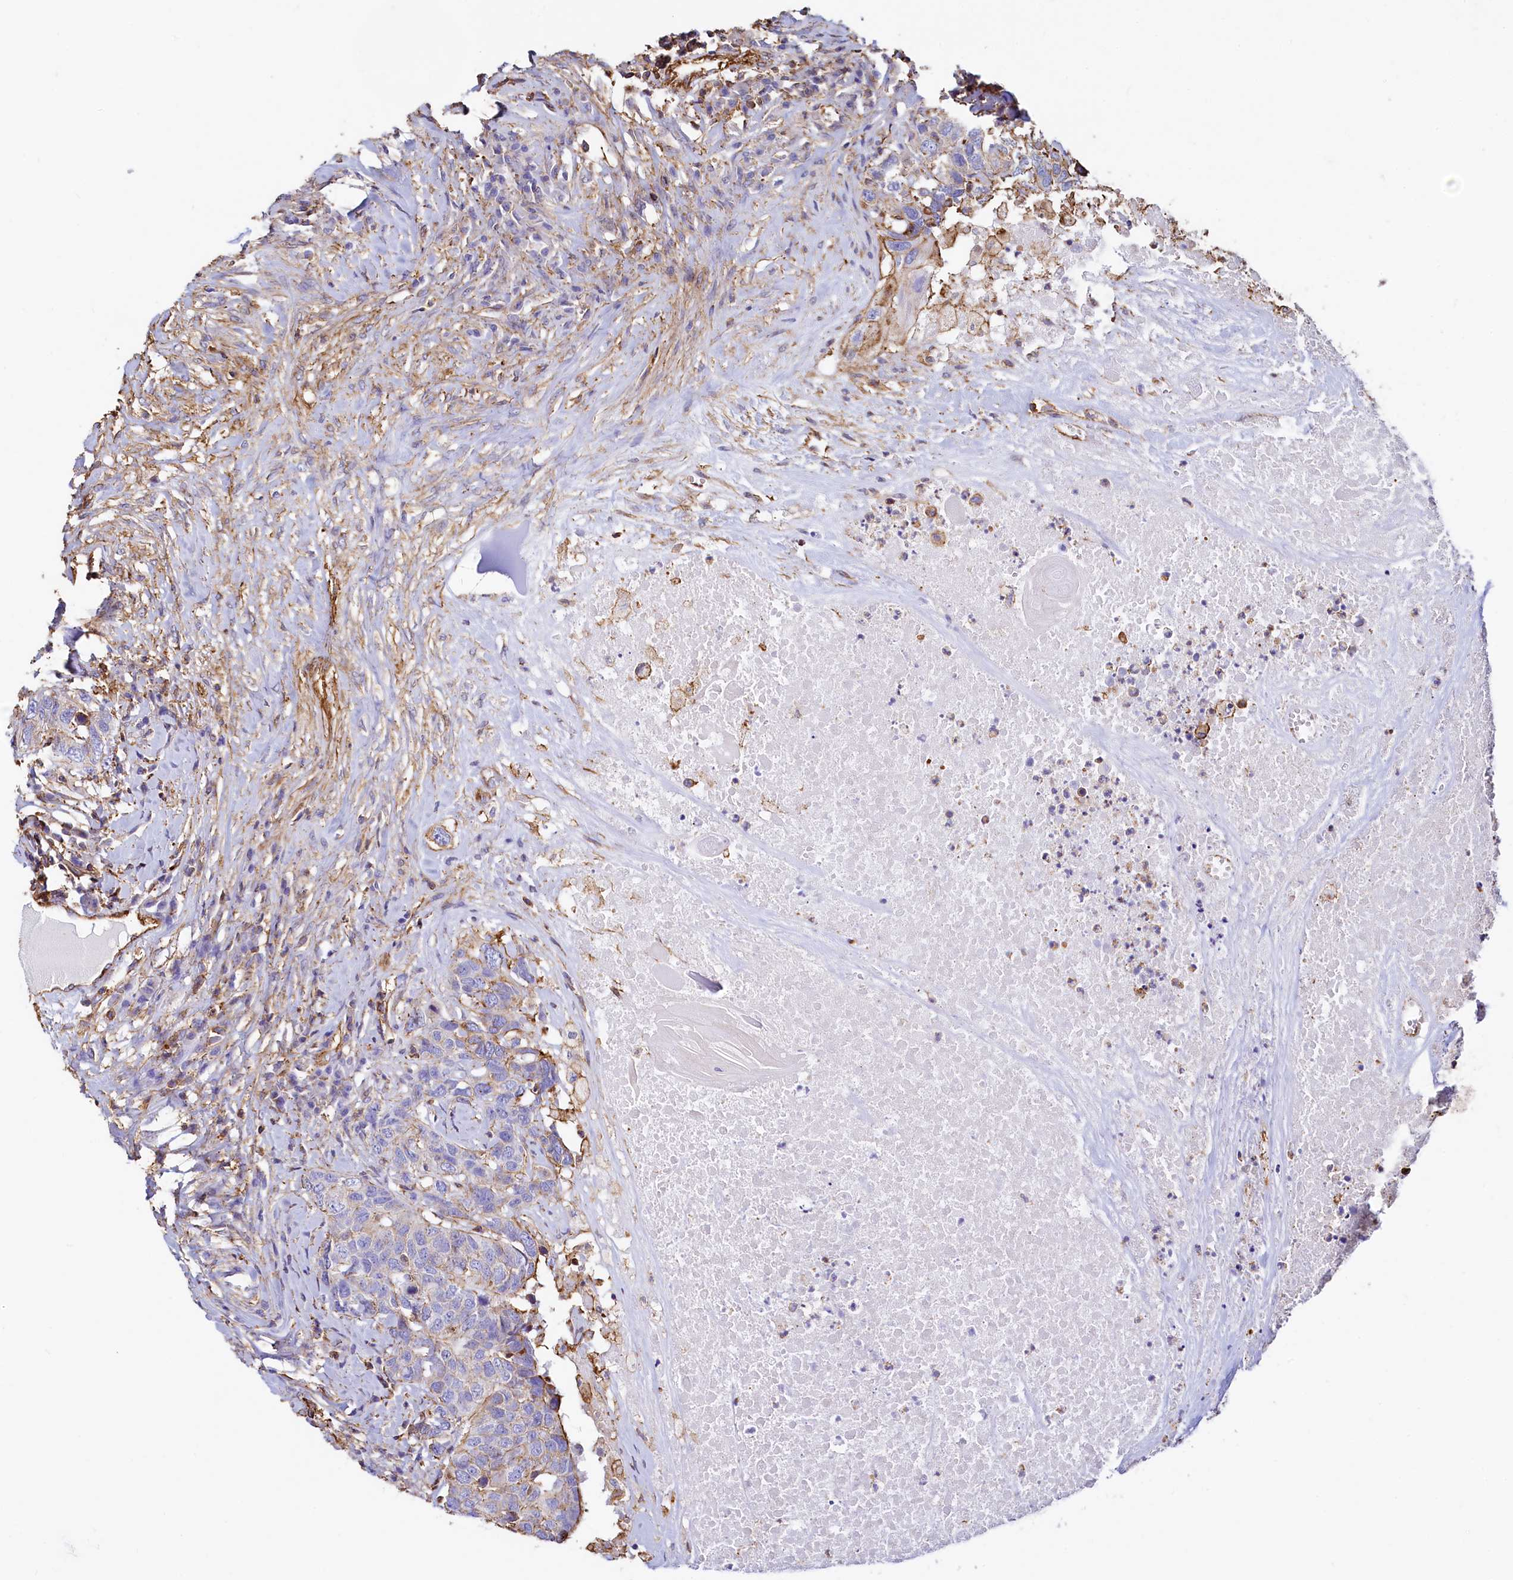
{"staining": {"intensity": "moderate", "quantity": "<25%", "location": "cytoplasmic/membranous"}, "tissue": "head and neck cancer", "cell_type": "Tumor cells", "image_type": "cancer", "snomed": [{"axis": "morphology", "description": "Squamous cell carcinoma, NOS"}, {"axis": "topography", "description": "Head-Neck"}], "caption": "The image exhibits staining of squamous cell carcinoma (head and neck), revealing moderate cytoplasmic/membranous protein expression (brown color) within tumor cells.", "gene": "THBS1", "patient": {"sex": "male", "age": 66}}